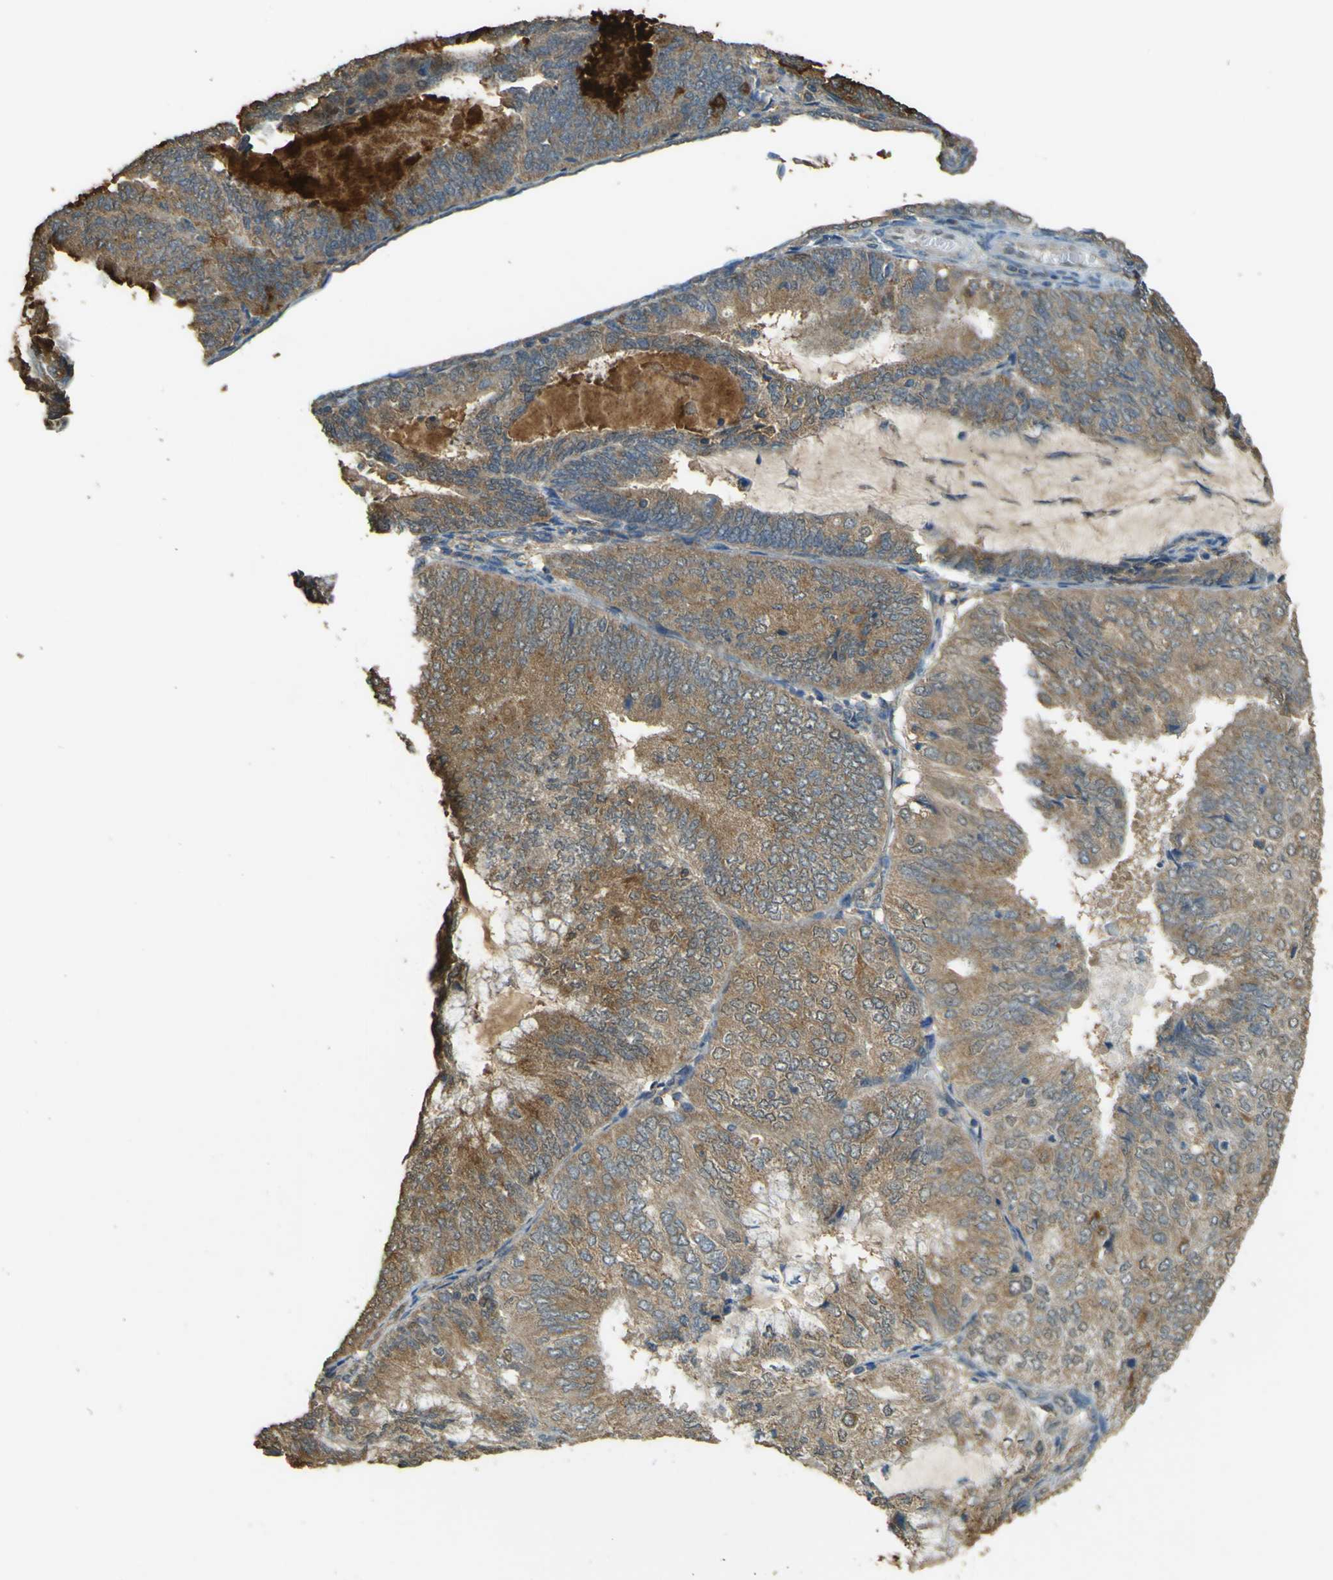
{"staining": {"intensity": "moderate", "quantity": ">75%", "location": "cytoplasmic/membranous"}, "tissue": "endometrial cancer", "cell_type": "Tumor cells", "image_type": "cancer", "snomed": [{"axis": "morphology", "description": "Adenocarcinoma, NOS"}, {"axis": "topography", "description": "Endometrium"}], "caption": "The immunohistochemical stain highlights moderate cytoplasmic/membranous staining in tumor cells of endometrial adenocarcinoma tissue. (DAB (3,3'-diaminobenzidine) IHC with brightfield microscopy, high magnification).", "gene": "GOLGA1", "patient": {"sex": "female", "age": 81}}